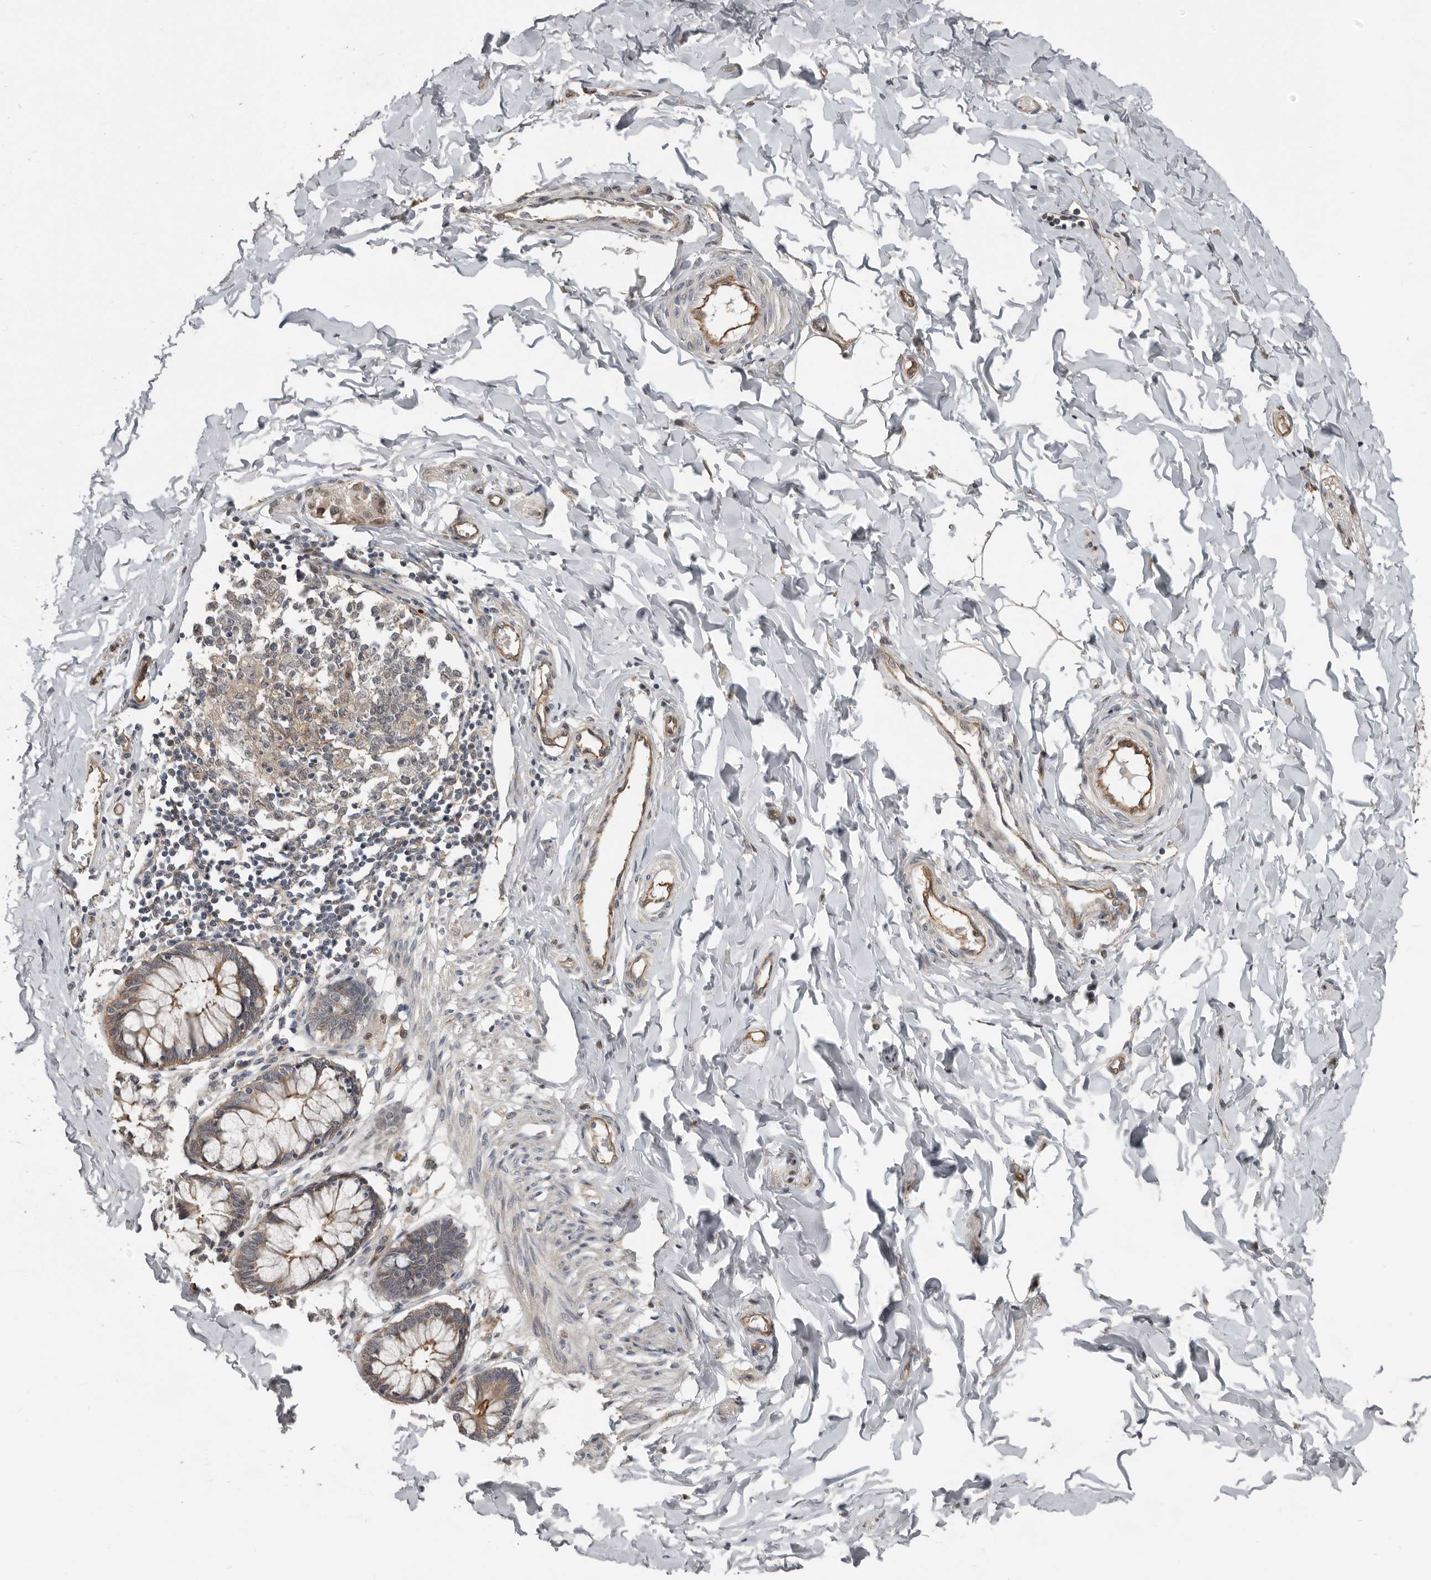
{"staining": {"intensity": "weak", "quantity": "25%-75%", "location": "cytoplasmic/membranous"}, "tissue": "smooth muscle", "cell_type": "Smooth muscle cells", "image_type": "normal", "snomed": [{"axis": "morphology", "description": "Normal tissue, NOS"}, {"axis": "morphology", "description": "Adenocarcinoma, NOS"}, {"axis": "topography", "description": "Smooth muscle"}, {"axis": "topography", "description": "Colon"}], "caption": "Immunohistochemical staining of benign human smooth muscle reveals low levels of weak cytoplasmic/membranous expression in approximately 25%-75% of smooth muscle cells.", "gene": "YOD1", "patient": {"sex": "male", "age": 14}}